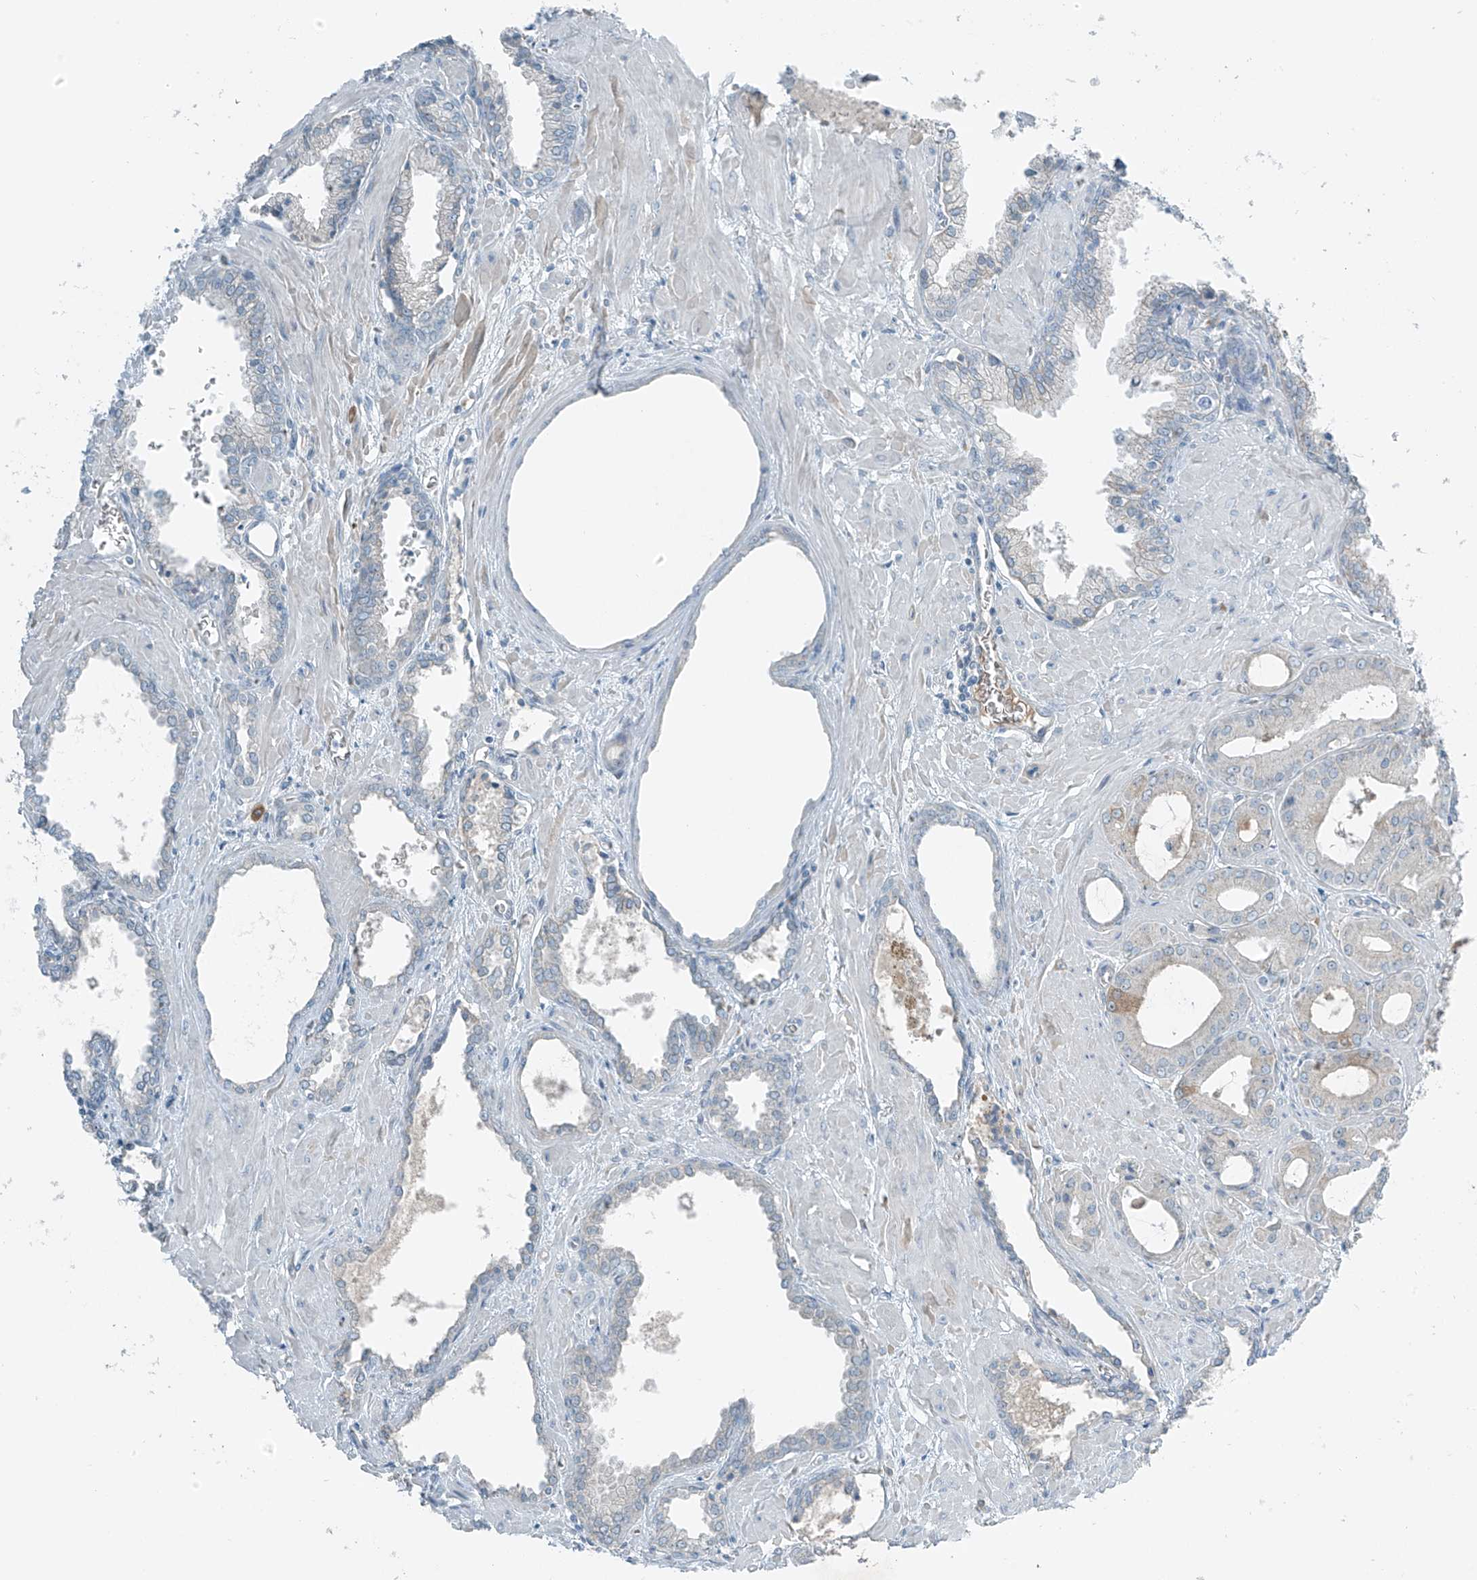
{"staining": {"intensity": "negative", "quantity": "none", "location": "none"}, "tissue": "prostate cancer", "cell_type": "Tumor cells", "image_type": "cancer", "snomed": [{"axis": "morphology", "description": "Adenocarcinoma, Low grade"}, {"axis": "topography", "description": "Prostate"}], "caption": "Adenocarcinoma (low-grade) (prostate) was stained to show a protein in brown. There is no significant staining in tumor cells.", "gene": "FAM131C", "patient": {"sex": "male", "age": 67}}